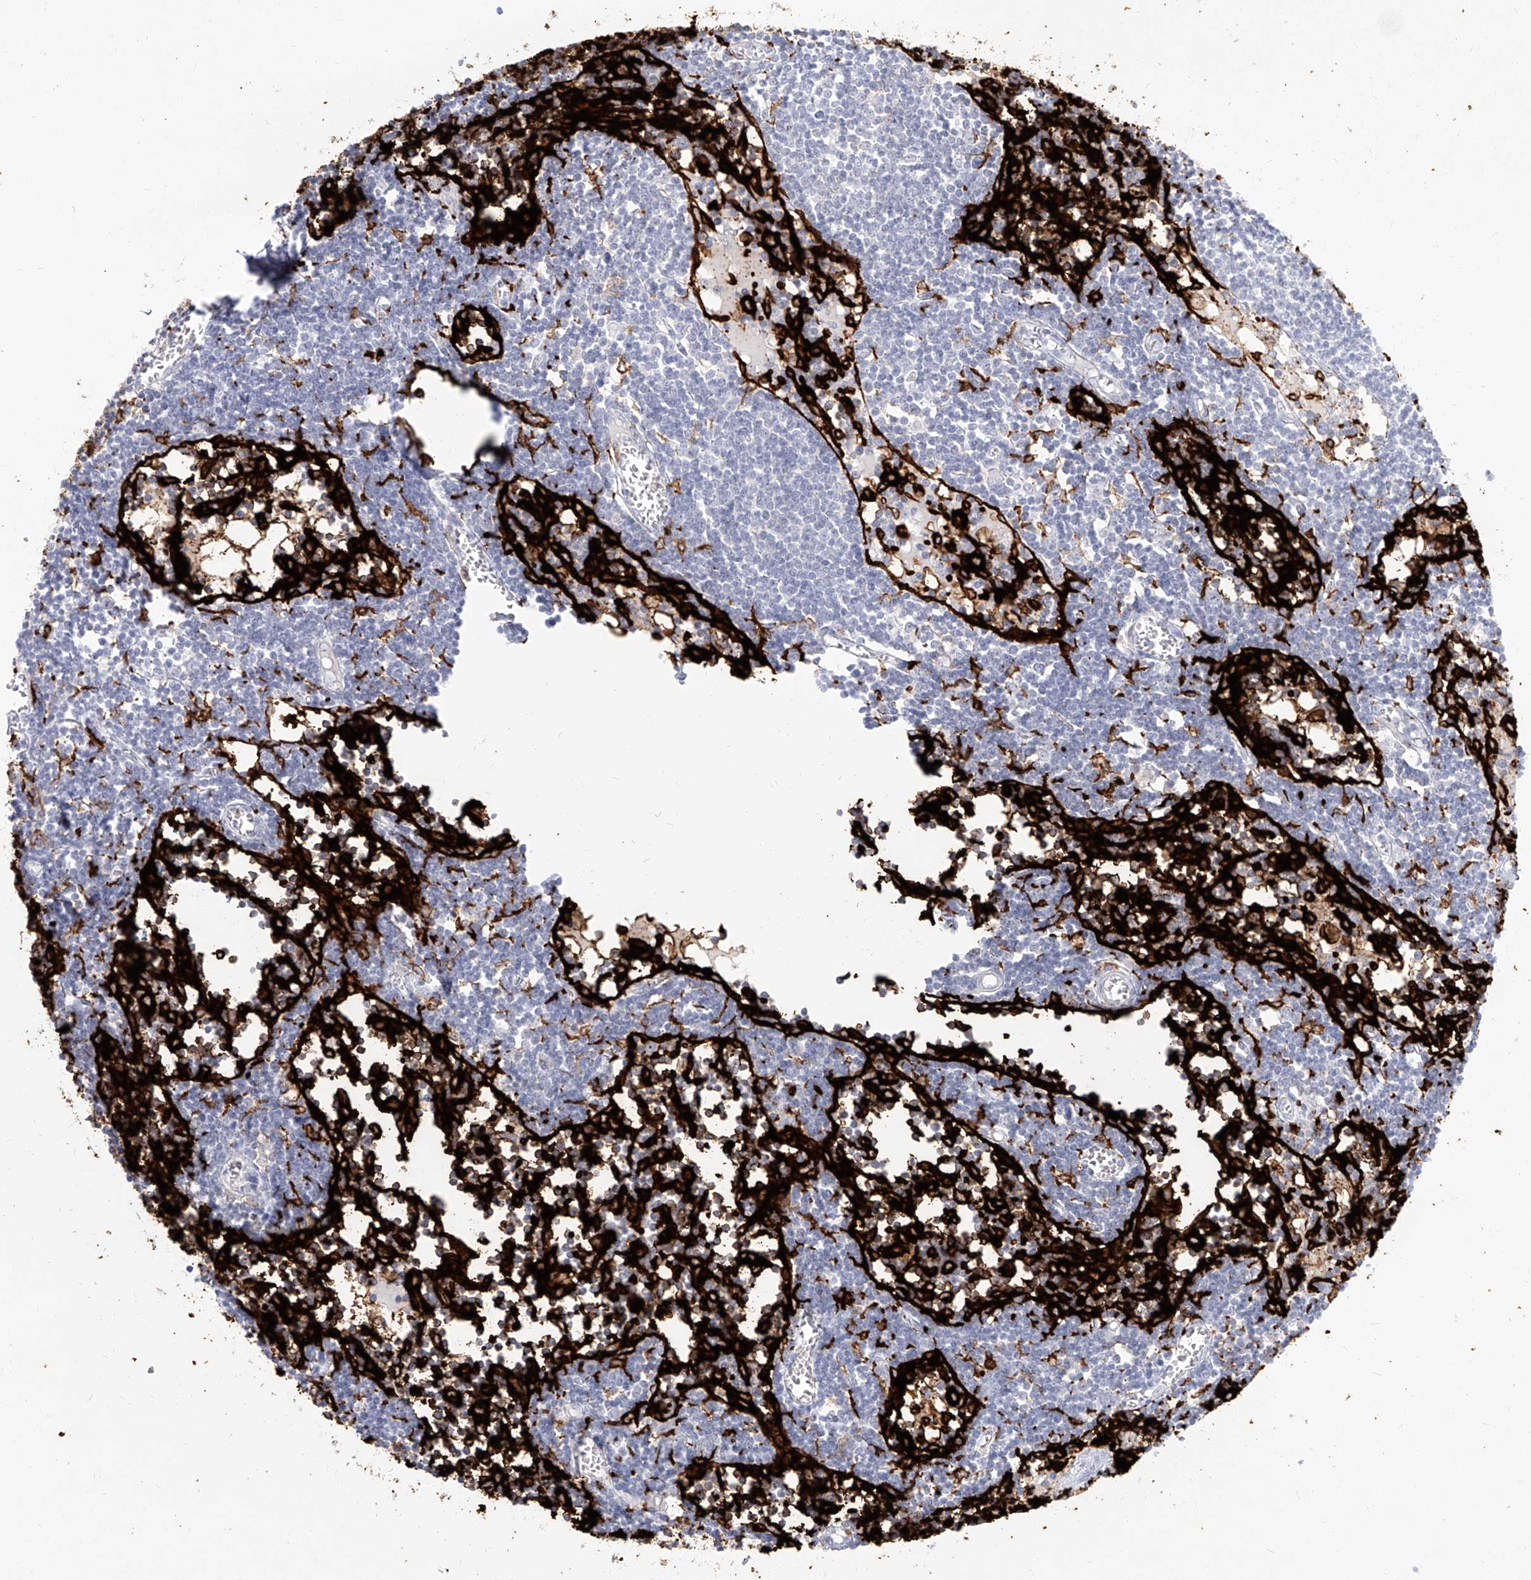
{"staining": {"intensity": "negative", "quantity": "none", "location": "none"}, "tissue": "lymph node", "cell_type": "Germinal center cells", "image_type": "normal", "snomed": [{"axis": "morphology", "description": "Normal tissue, NOS"}, {"axis": "topography", "description": "Lymph node"}], "caption": "The image displays no significant expression in germinal center cells of lymph node.", "gene": "CD209", "patient": {"sex": "female", "age": 11}}